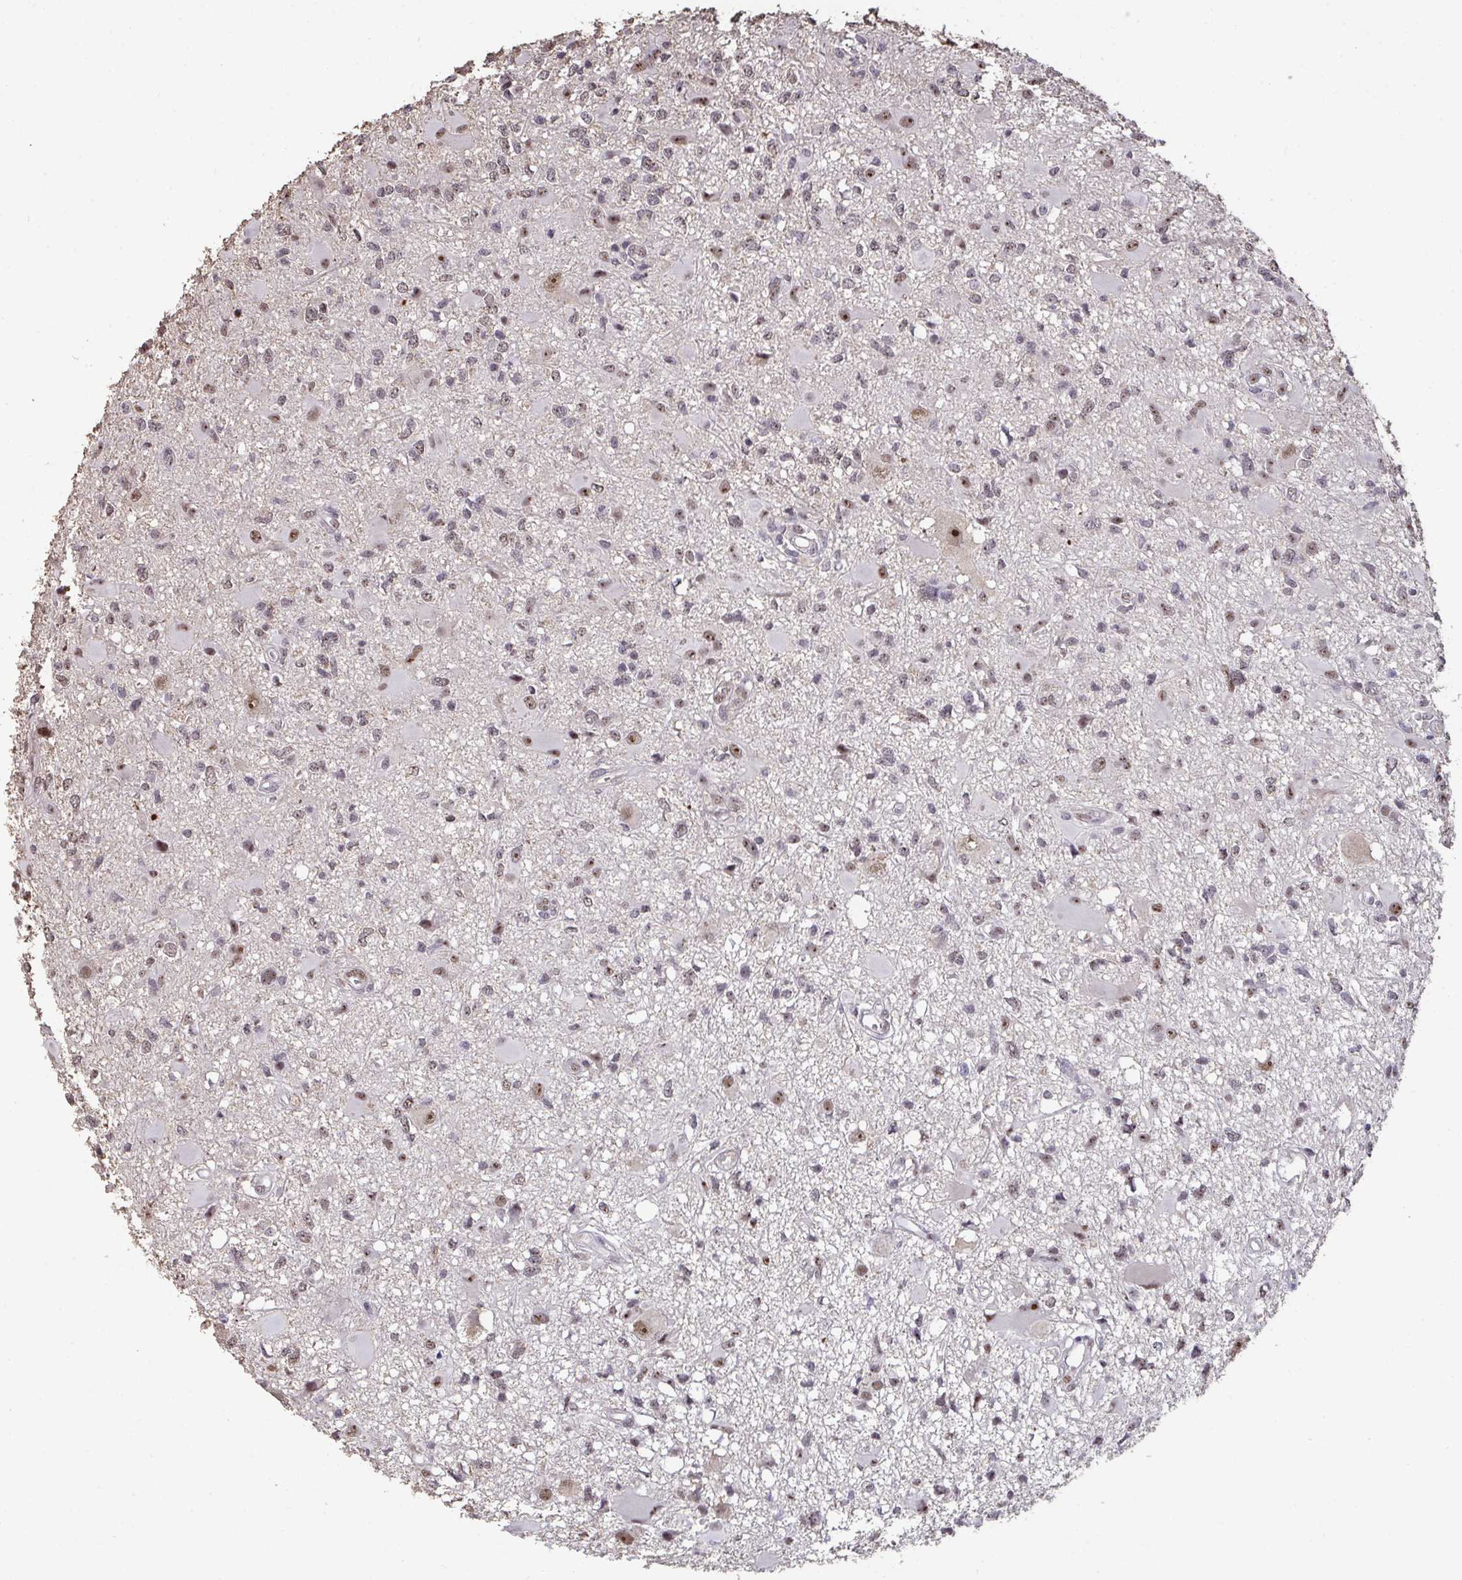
{"staining": {"intensity": "moderate", "quantity": "25%-75%", "location": "nuclear"}, "tissue": "glioma", "cell_type": "Tumor cells", "image_type": "cancer", "snomed": [{"axis": "morphology", "description": "Glioma, malignant, High grade"}, {"axis": "topography", "description": "Brain"}], "caption": "Glioma stained with a brown dye shows moderate nuclear positive positivity in approximately 25%-75% of tumor cells.", "gene": "SENP3", "patient": {"sex": "male", "age": 54}}